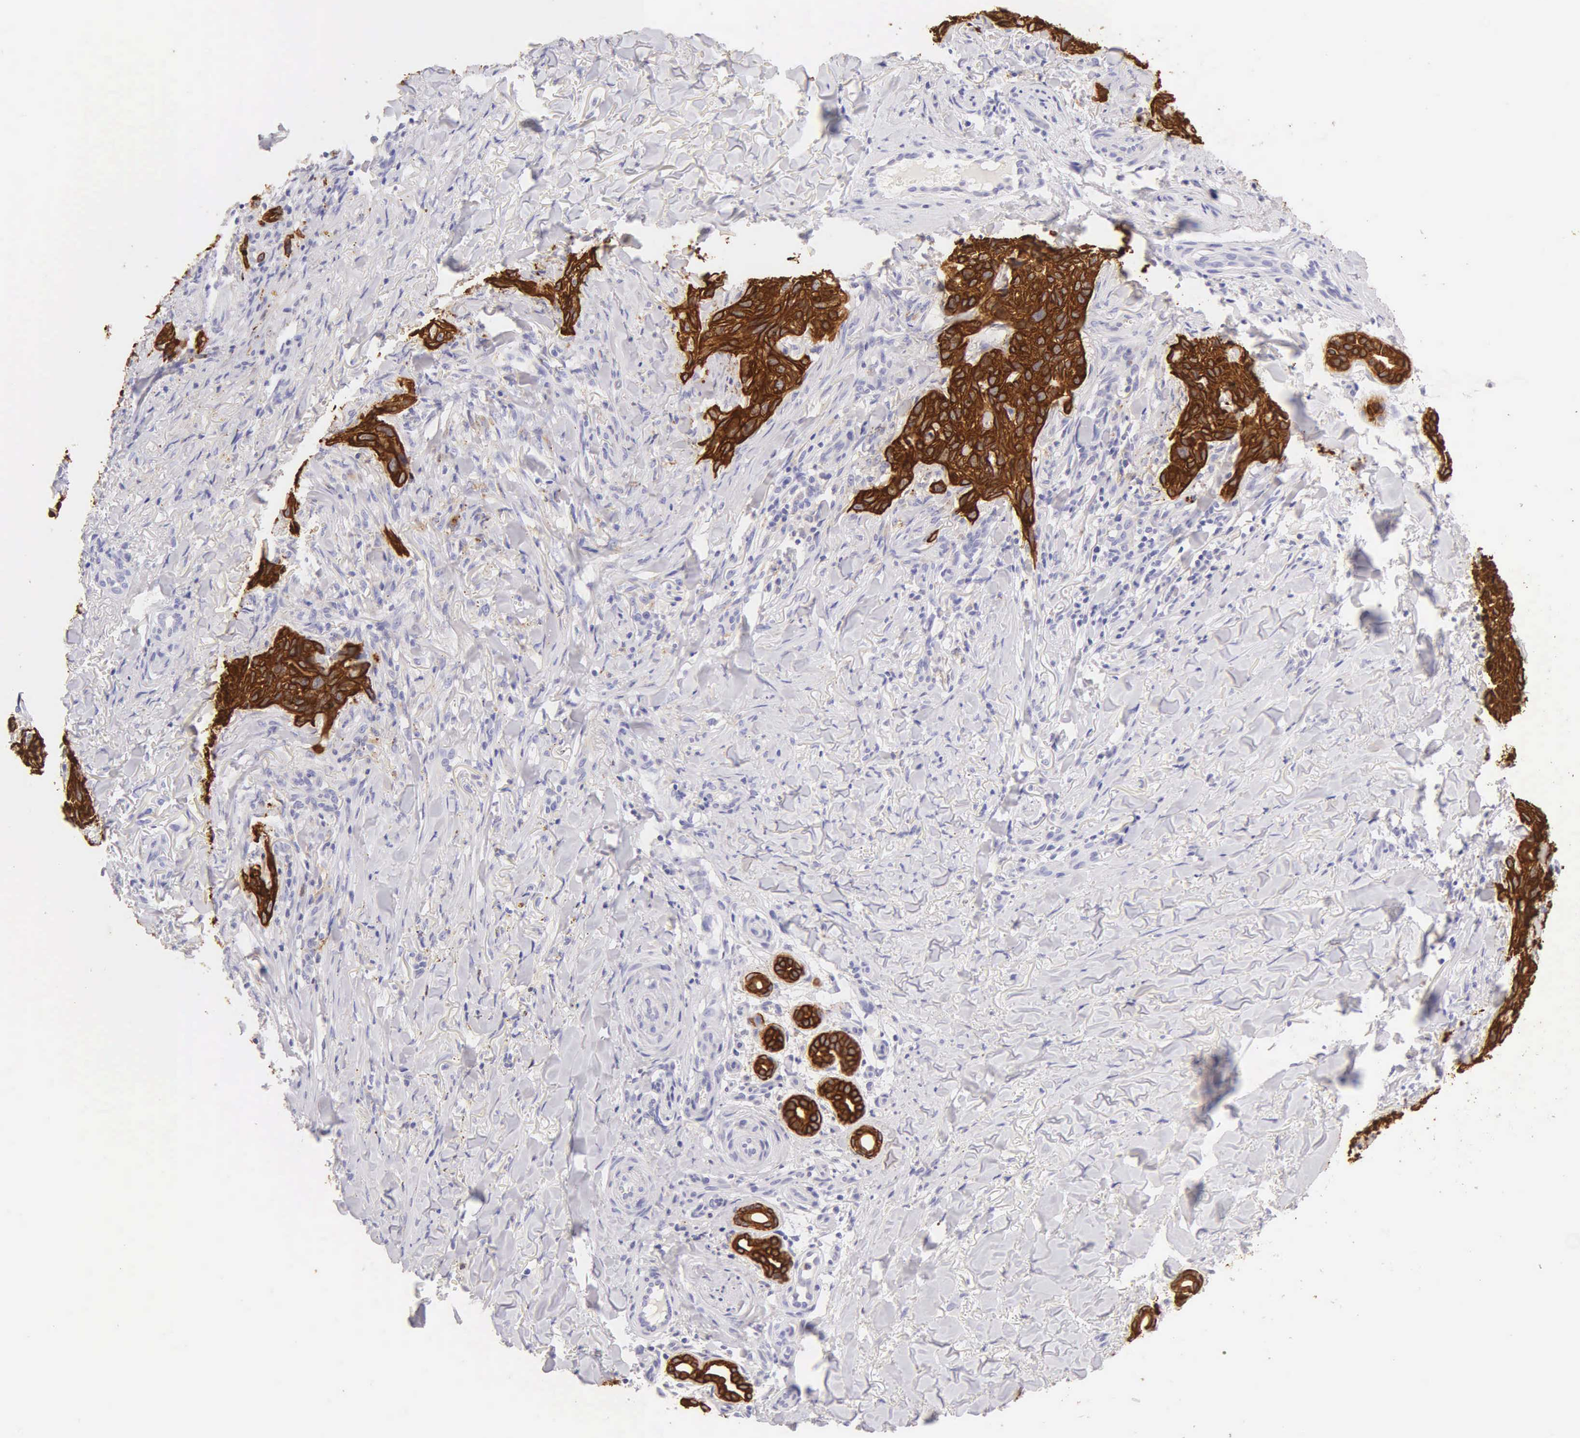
{"staining": {"intensity": "strong", "quantity": ">75%", "location": "cytoplasmic/membranous"}, "tissue": "skin cancer", "cell_type": "Tumor cells", "image_type": "cancer", "snomed": [{"axis": "morphology", "description": "Normal tissue, NOS"}, {"axis": "morphology", "description": "Basal cell carcinoma"}, {"axis": "topography", "description": "Skin"}], "caption": "Skin basal cell carcinoma tissue demonstrates strong cytoplasmic/membranous positivity in about >75% of tumor cells", "gene": "KRT17", "patient": {"sex": "male", "age": 81}}